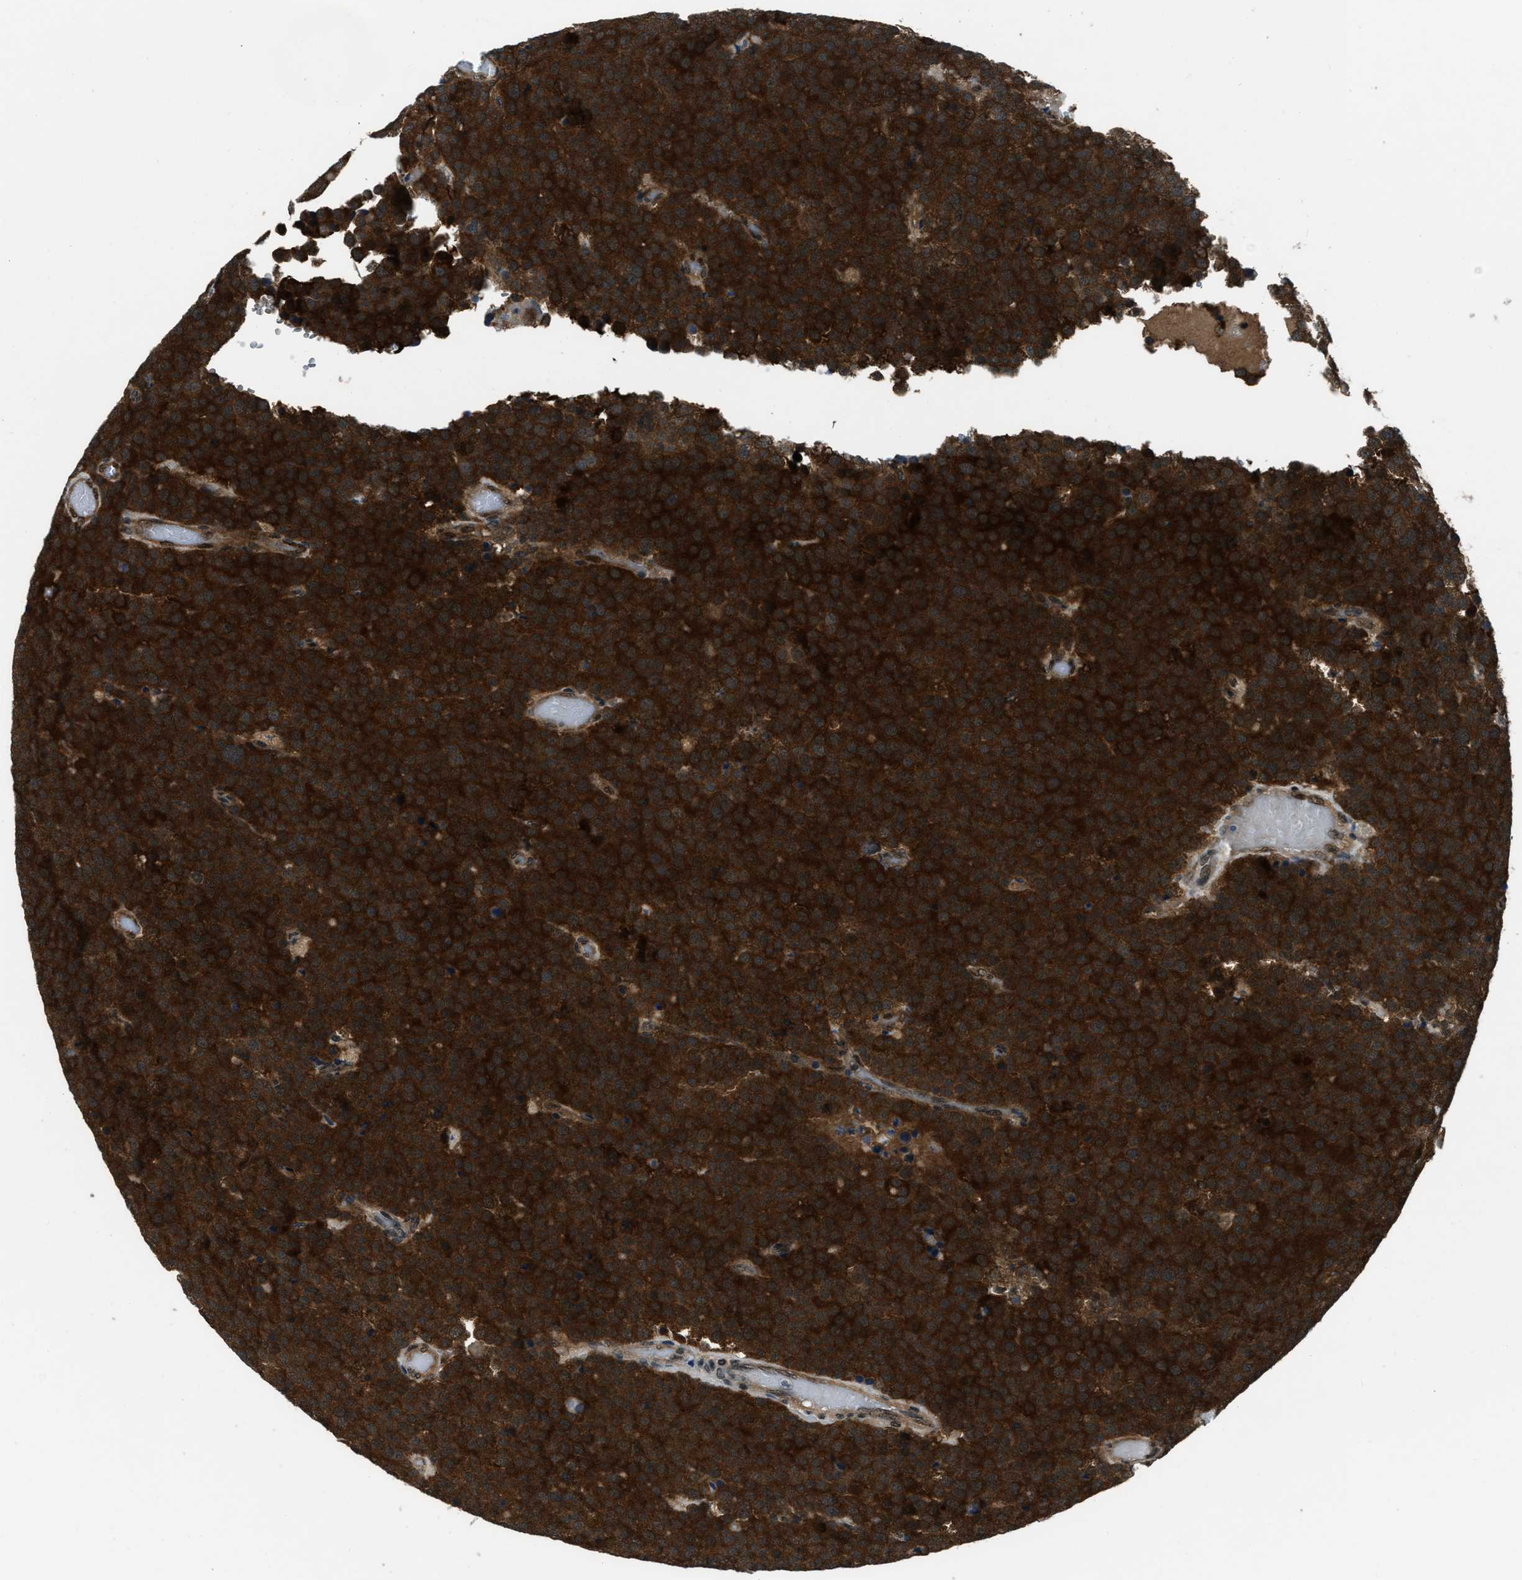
{"staining": {"intensity": "strong", "quantity": ">75%", "location": "cytoplasmic/membranous"}, "tissue": "testis cancer", "cell_type": "Tumor cells", "image_type": "cancer", "snomed": [{"axis": "morphology", "description": "Normal tissue, NOS"}, {"axis": "morphology", "description": "Seminoma, NOS"}, {"axis": "topography", "description": "Testis"}], "caption": "This is a photomicrograph of immunohistochemistry staining of testis cancer (seminoma), which shows strong positivity in the cytoplasmic/membranous of tumor cells.", "gene": "NUDCD3", "patient": {"sex": "male", "age": 71}}